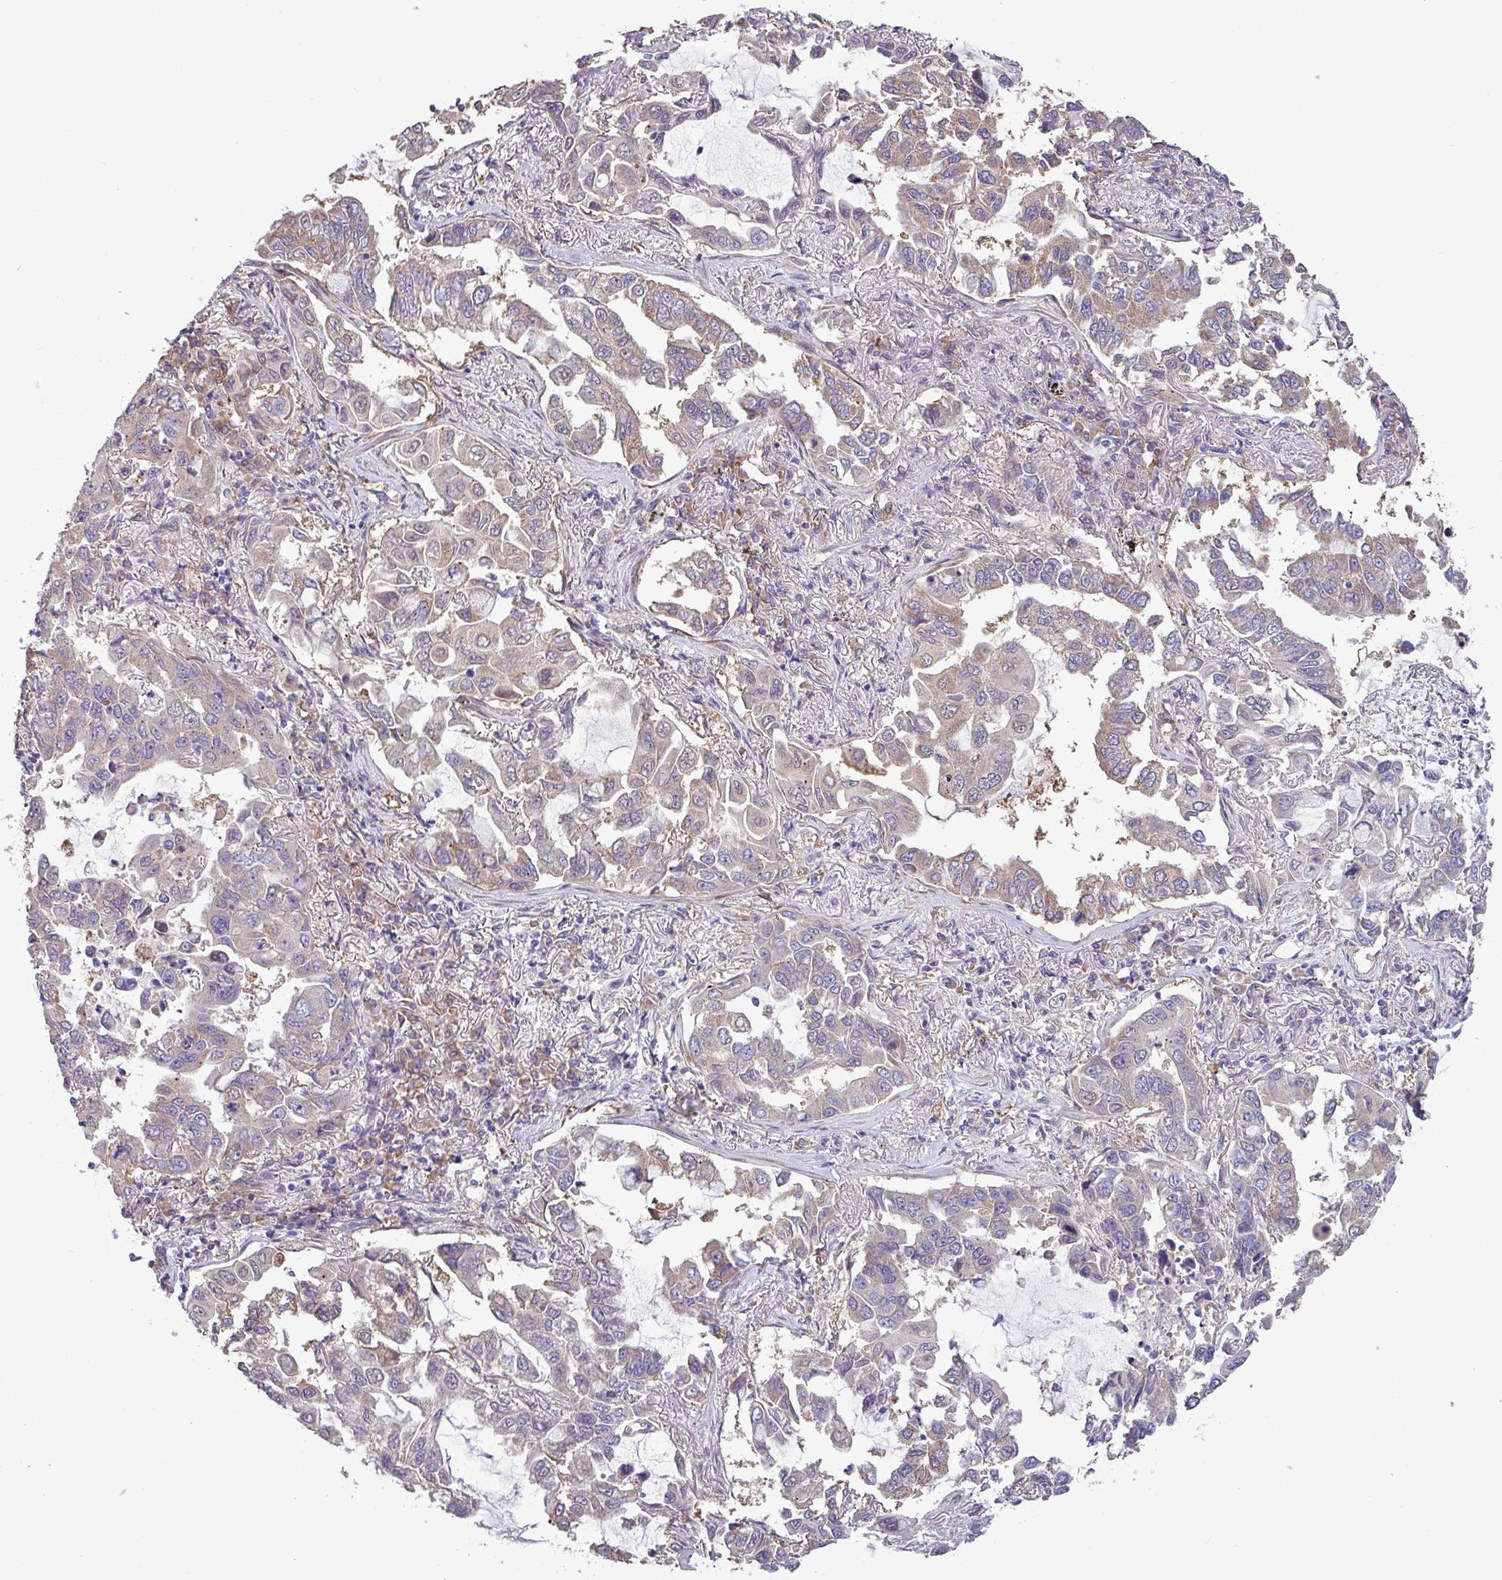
{"staining": {"intensity": "weak", "quantity": "25%-75%", "location": "cytoplasmic/membranous"}, "tissue": "lung cancer", "cell_type": "Tumor cells", "image_type": "cancer", "snomed": [{"axis": "morphology", "description": "Adenocarcinoma, NOS"}, {"axis": "topography", "description": "Lung"}], "caption": "Lung adenocarcinoma stained with a brown dye exhibits weak cytoplasmic/membranous positive staining in about 25%-75% of tumor cells.", "gene": "C20orf27", "patient": {"sex": "male", "age": 64}}